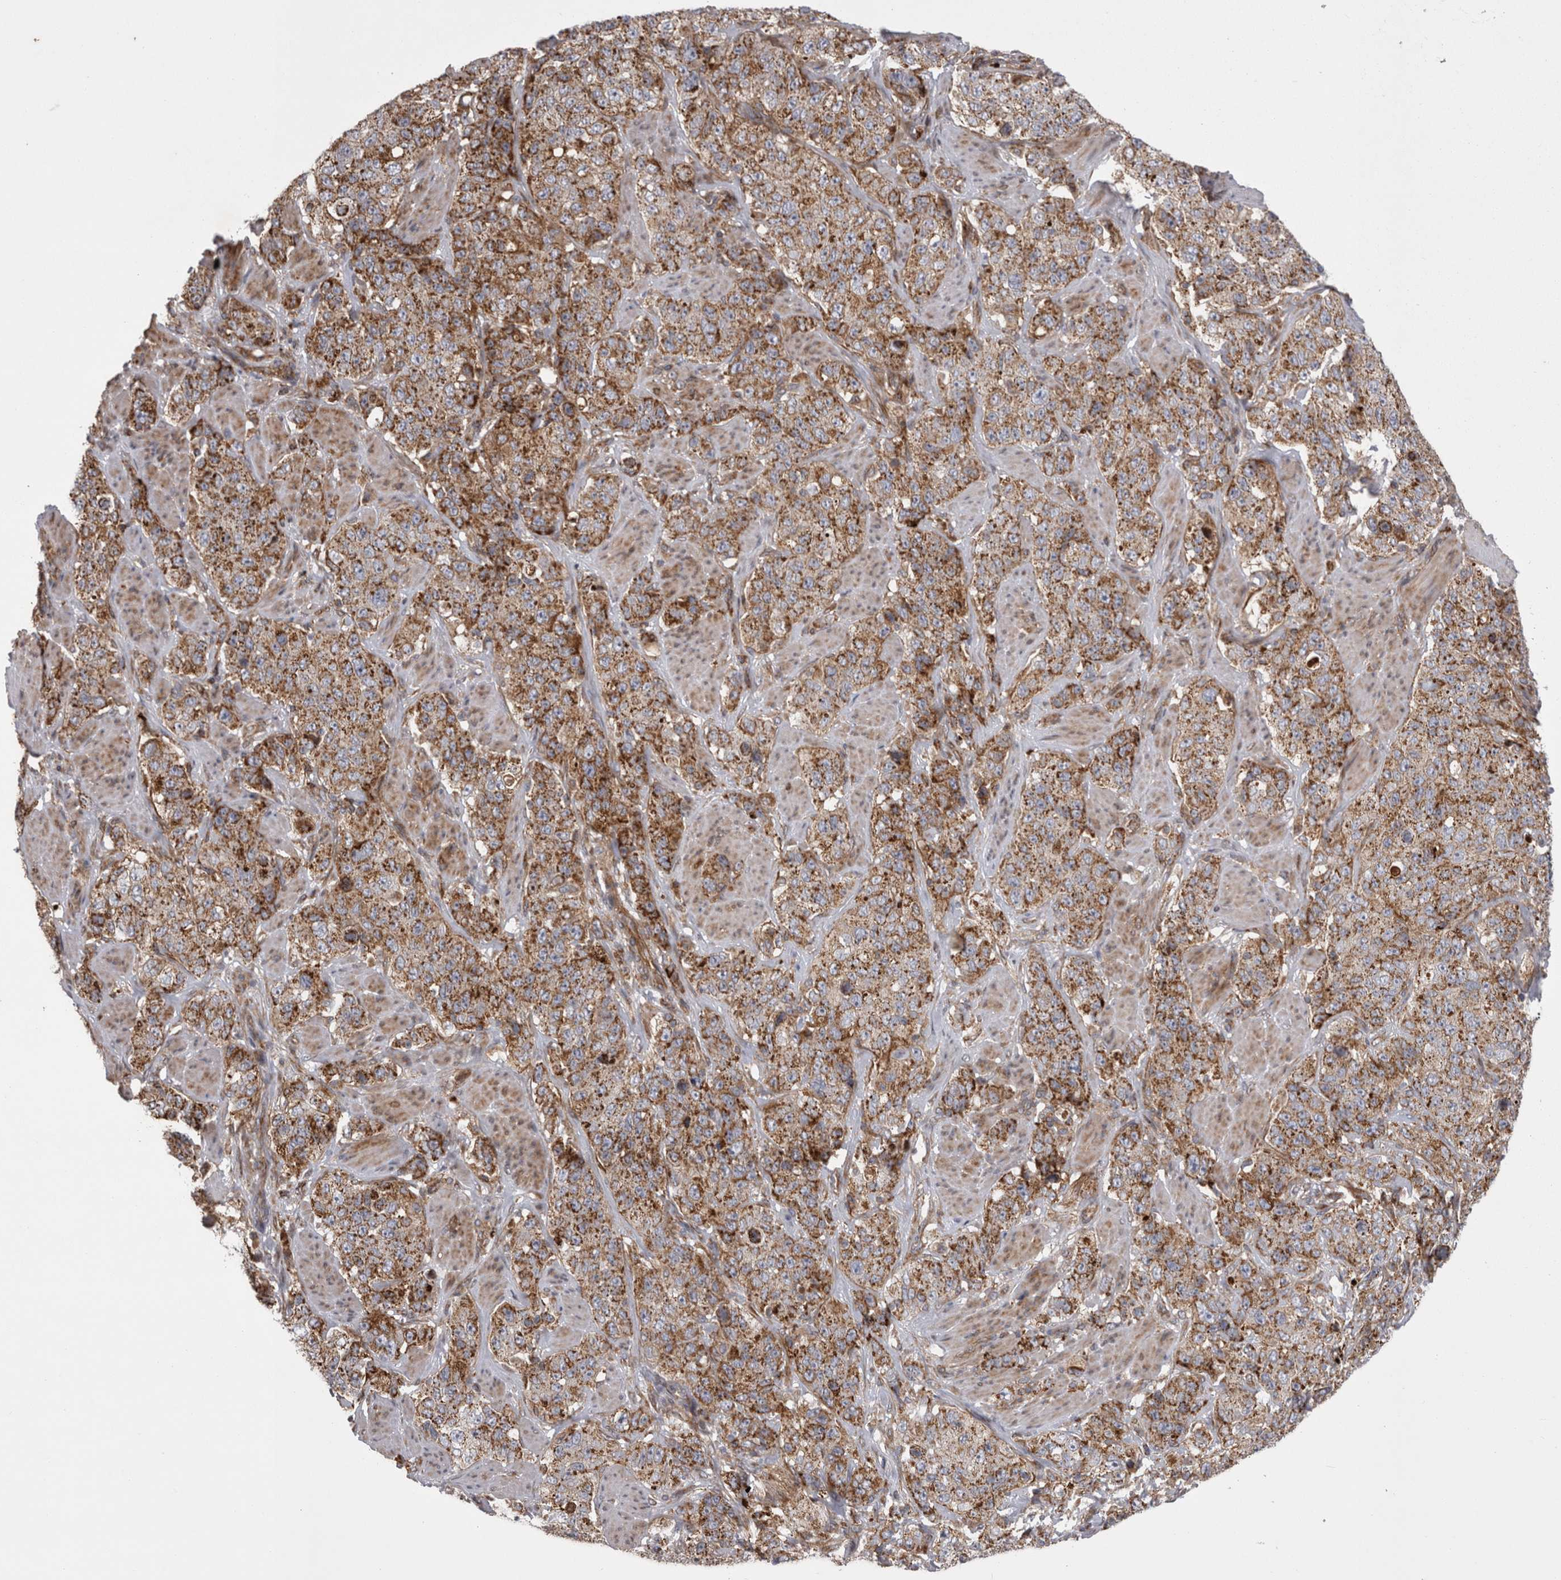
{"staining": {"intensity": "strong", "quantity": ">75%", "location": "cytoplasmic/membranous"}, "tissue": "stomach cancer", "cell_type": "Tumor cells", "image_type": "cancer", "snomed": [{"axis": "morphology", "description": "Adenocarcinoma, NOS"}, {"axis": "topography", "description": "Stomach"}], "caption": "IHC image of neoplastic tissue: human adenocarcinoma (stomach) stained using immunohistochemistry reveals high levels of strong protein expression localized specifically in the cytoplasmic/membranous of tumor cells, appearing as a cytoplasmic/membranous brown color.", "gene": "TSPOAP1", "patient": {"sex": "male", "age": 48}}